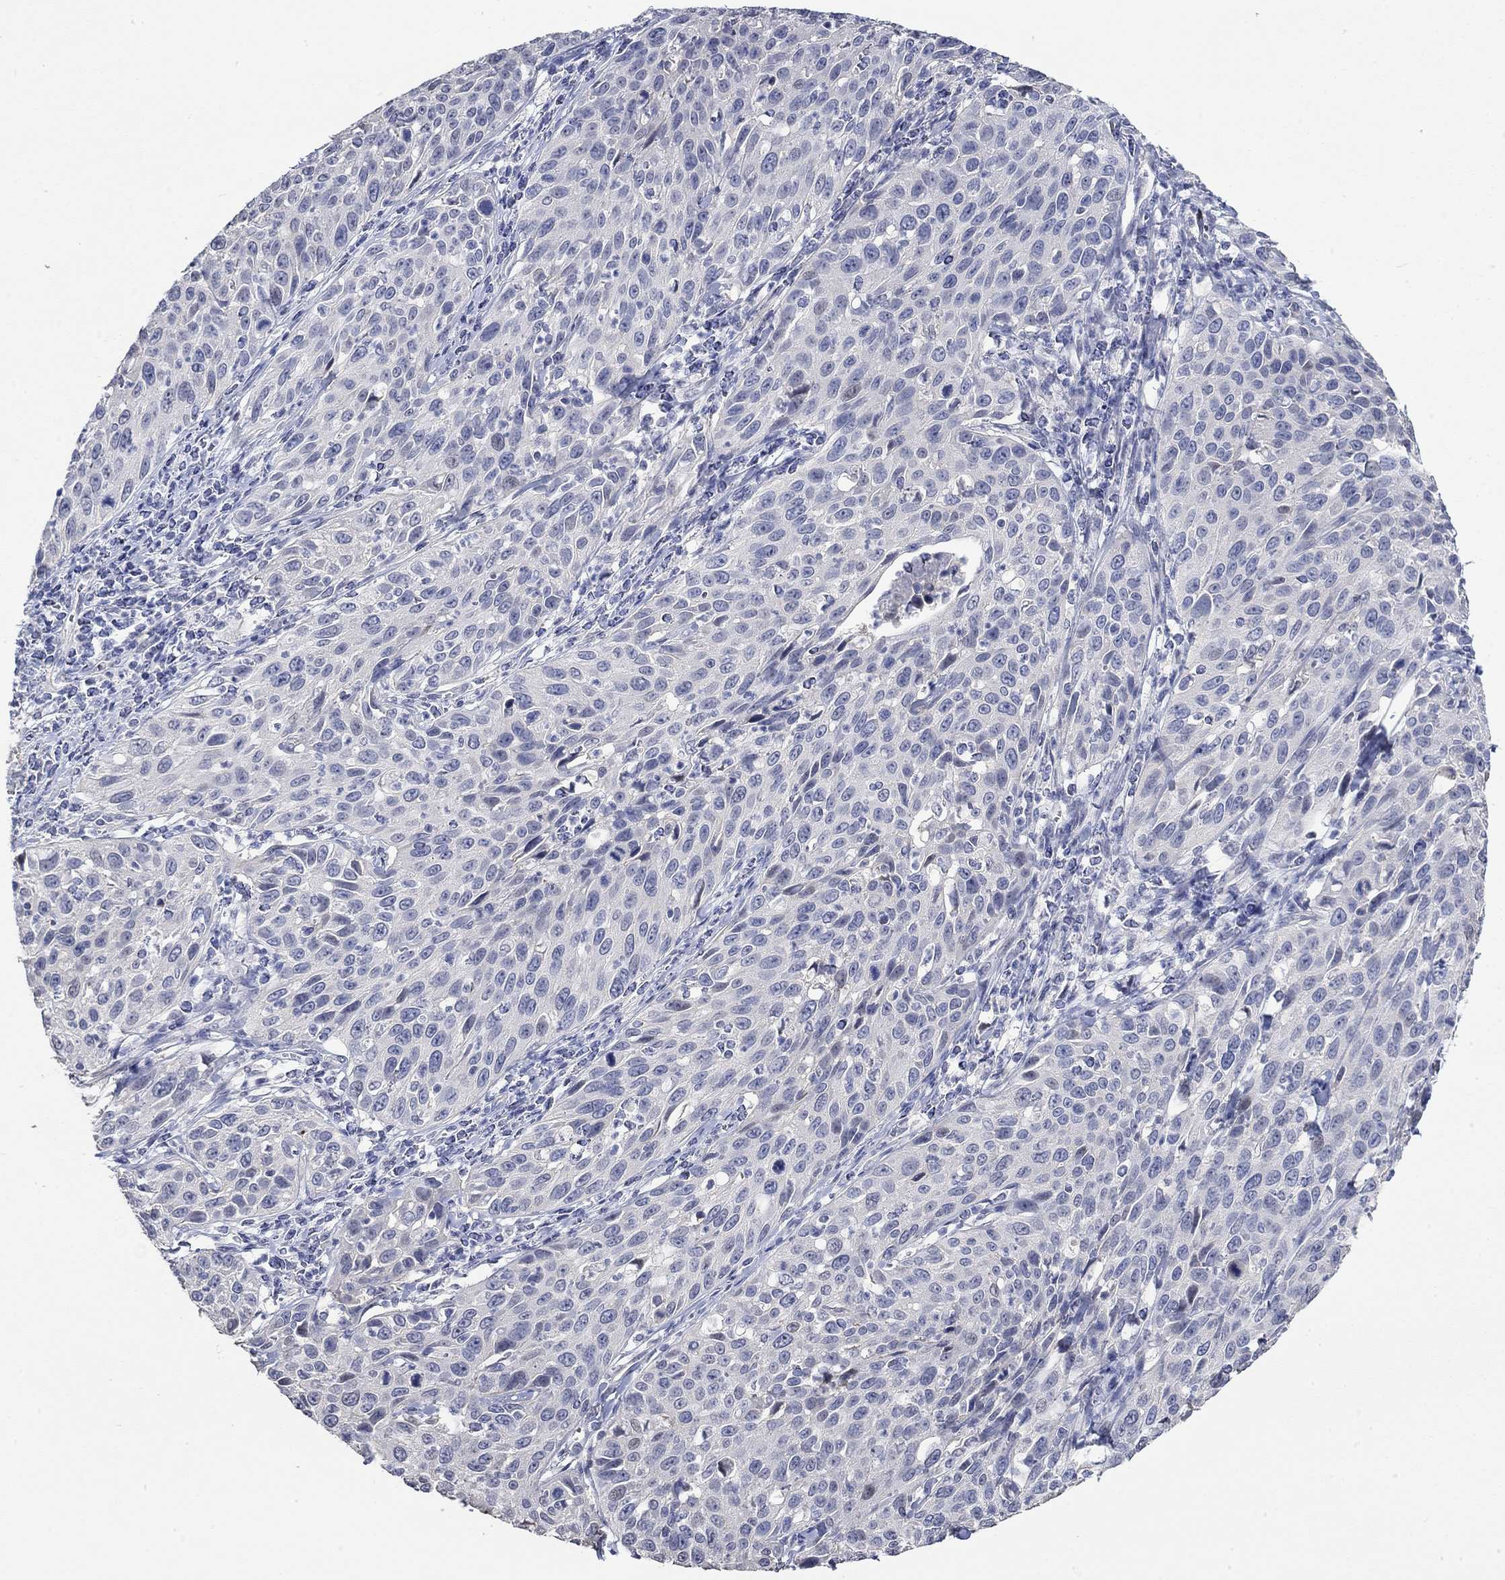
{"staining": {"intensity": "negative", "quantity": "none", "location": "none"}, "tissue": "cervical cancer", "cell_type": "Tumor cells", "image_type": "cancer", "snomed": [{"axis": "morphology", "description": "Squamous cell carcinoma, NOS"}, {"axis": "topography", "description": "Cervix"}], "caption": "There is no significant positivity in tumor cells of squamous cell carcinoma (cervical). Brightfield microscopy of immunohistochemistry (IHC) stained with DAB (3,3'-diaminobenzidine) (brown) and hematoxylin (blue), captured at high magnification.", "gene": "PNMA5", "patient": {"sex": "female", "age": 26}}